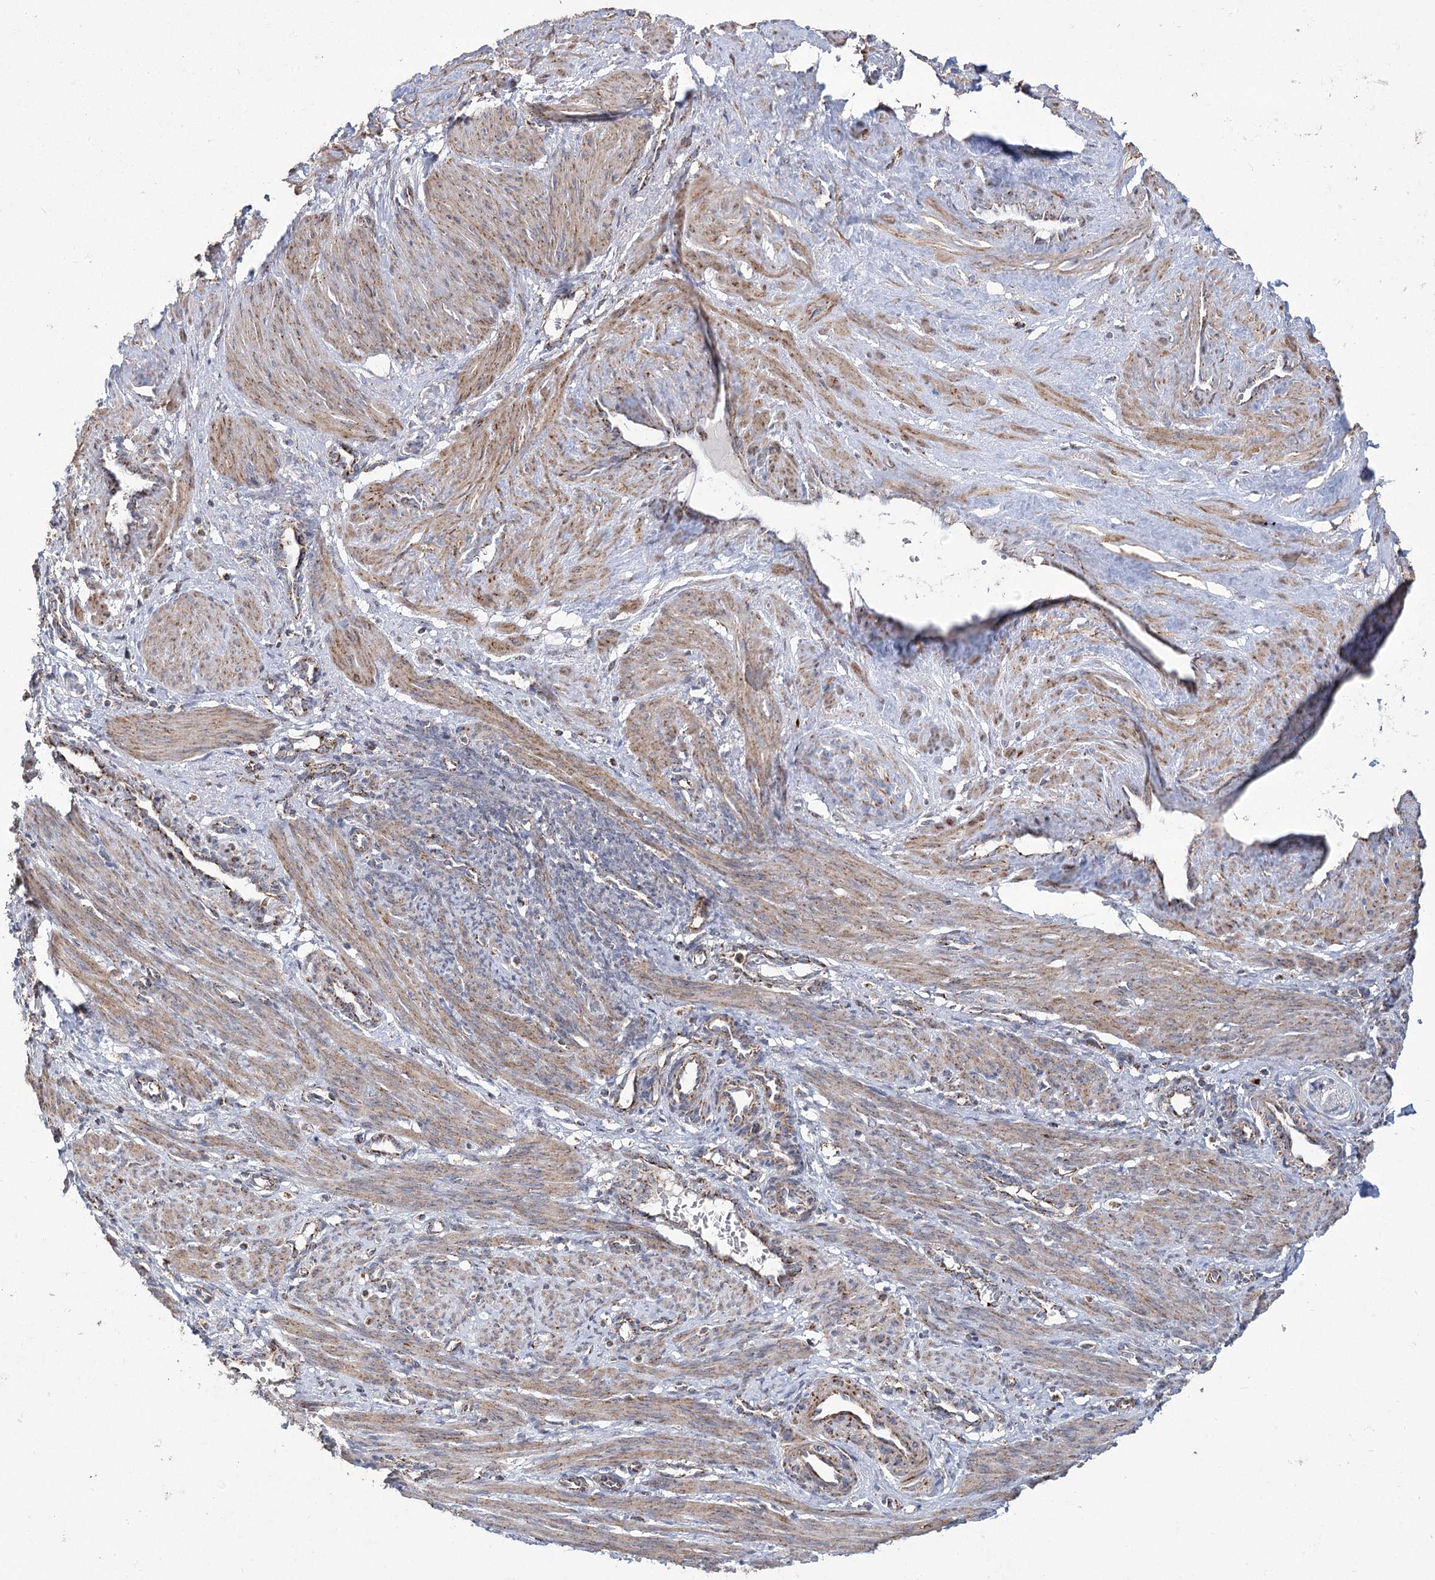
{"staining": {"intensity": "moderate", "quantity": ">75%", "location": "cytoplasmic/membranous"}, "tissue": "smooth muscle", "cell_type": "Smooth muscle cells", "image_type": "normal", "snomed": [{"axis": "morphology", "description": "Normal tissue, NOS"}, {"axis": "topography", "description": "Endometrium"}], "caption": "A histopathology image showing moderate cytoplasmic/membranous positivity in approximately >75% of smooth muscle cells in normal smooth muscle, as visualized by brown immunohistochemical staining.", "gene": "RANBP3L", "patient": {"sex": "female", "age": 33}}